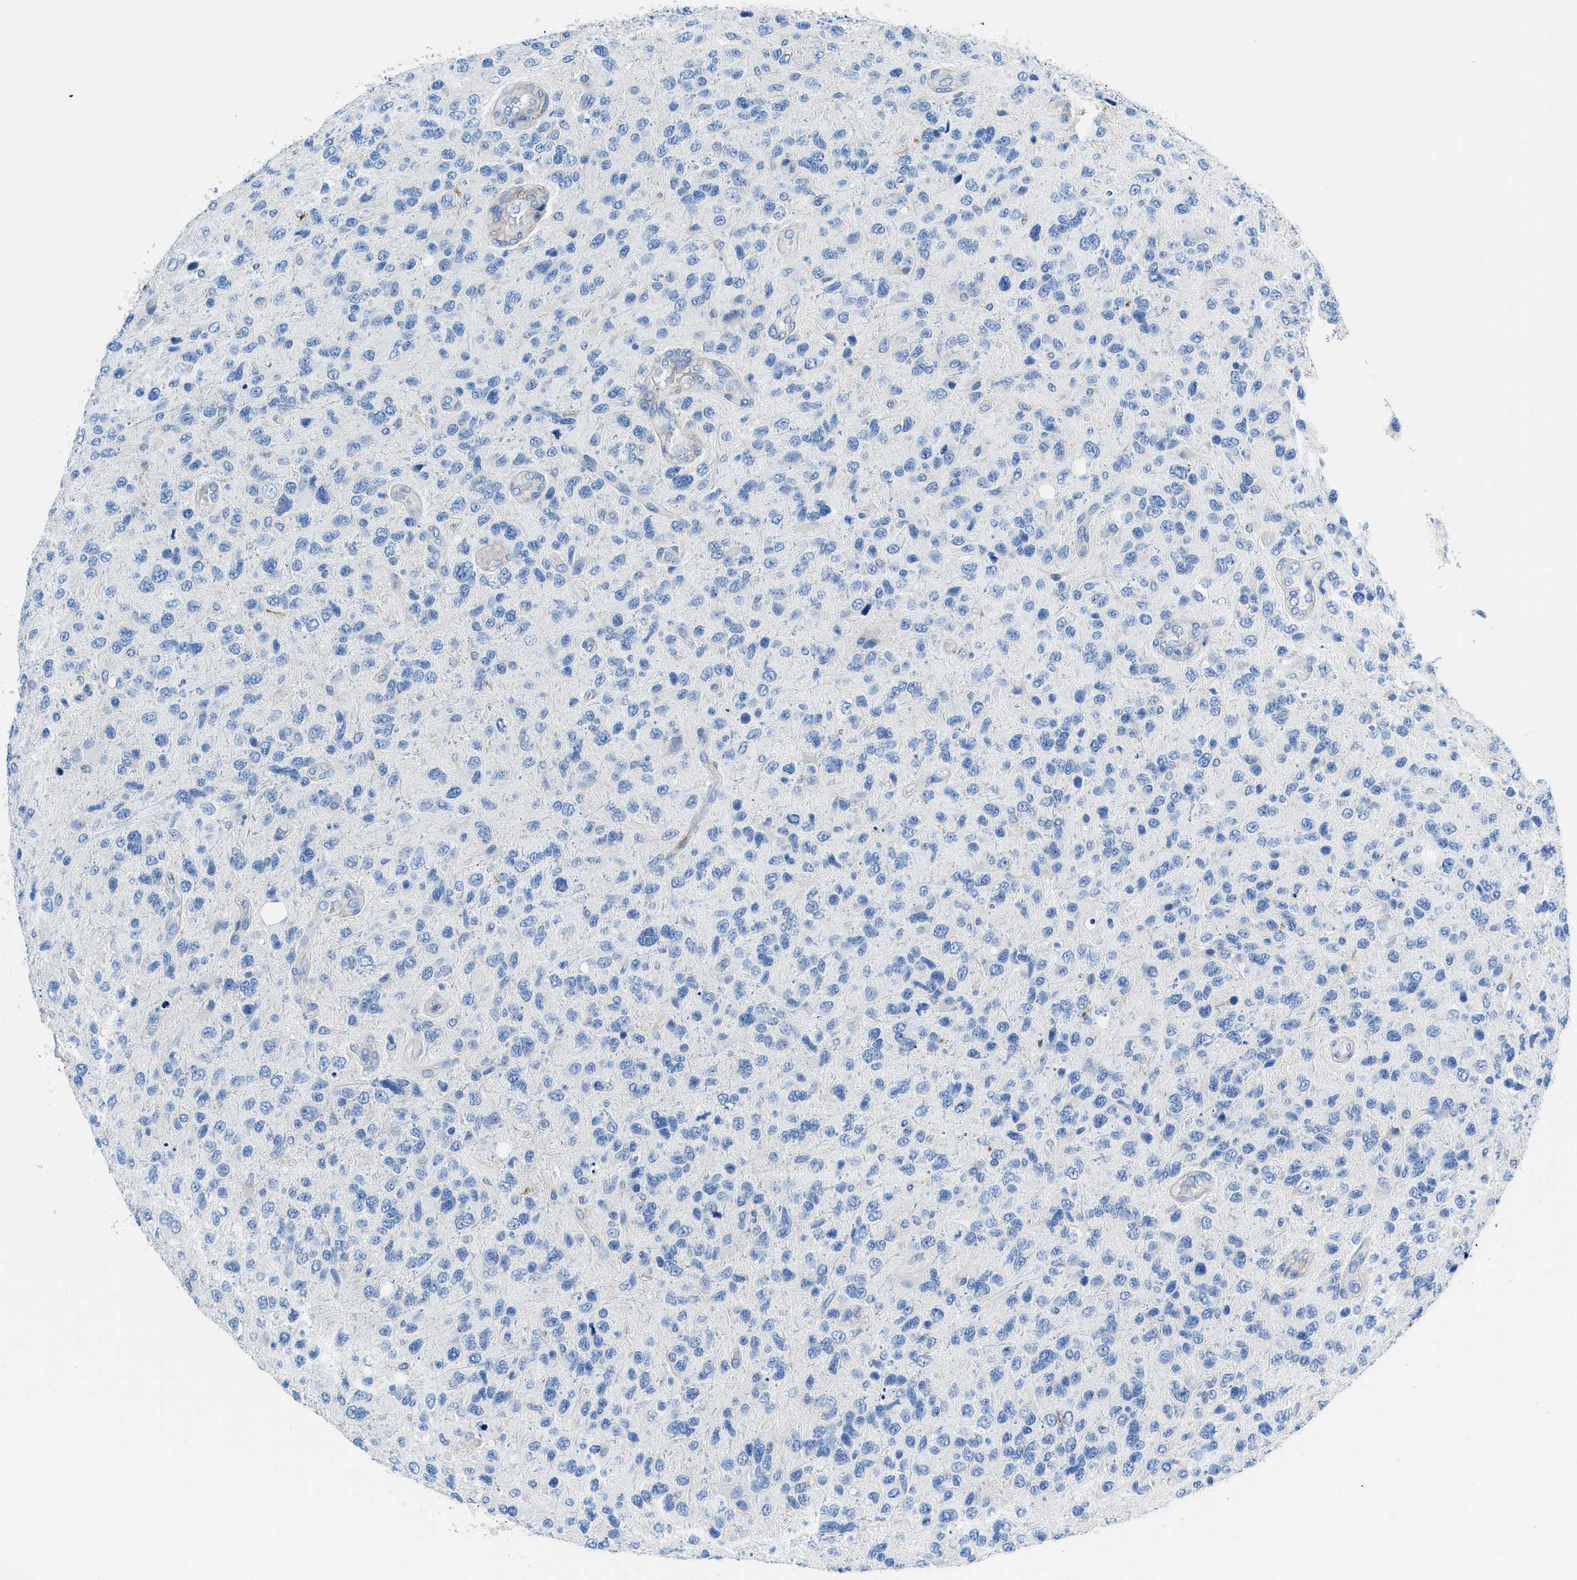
{"staining": {"intensity": "negative", "quantity": "none", "location": "none"}, "tissue": "glioma", "cell_type": "Tumor cells", "image_type": "cancer", "snomed": [{"axis": "morphology", "description": "Glioma, malignant, High grade"}, {"axis": "topography", "description": "Brain"}], "caption": "Immunohistochemistry (IHC) image of neoplastic tissue: human malignant glioma (high-grade) stained with DAB displays no significant protein expression in tumor cells.", "gene": "NEB", "patient": {"sex": "female", "age": 58}}